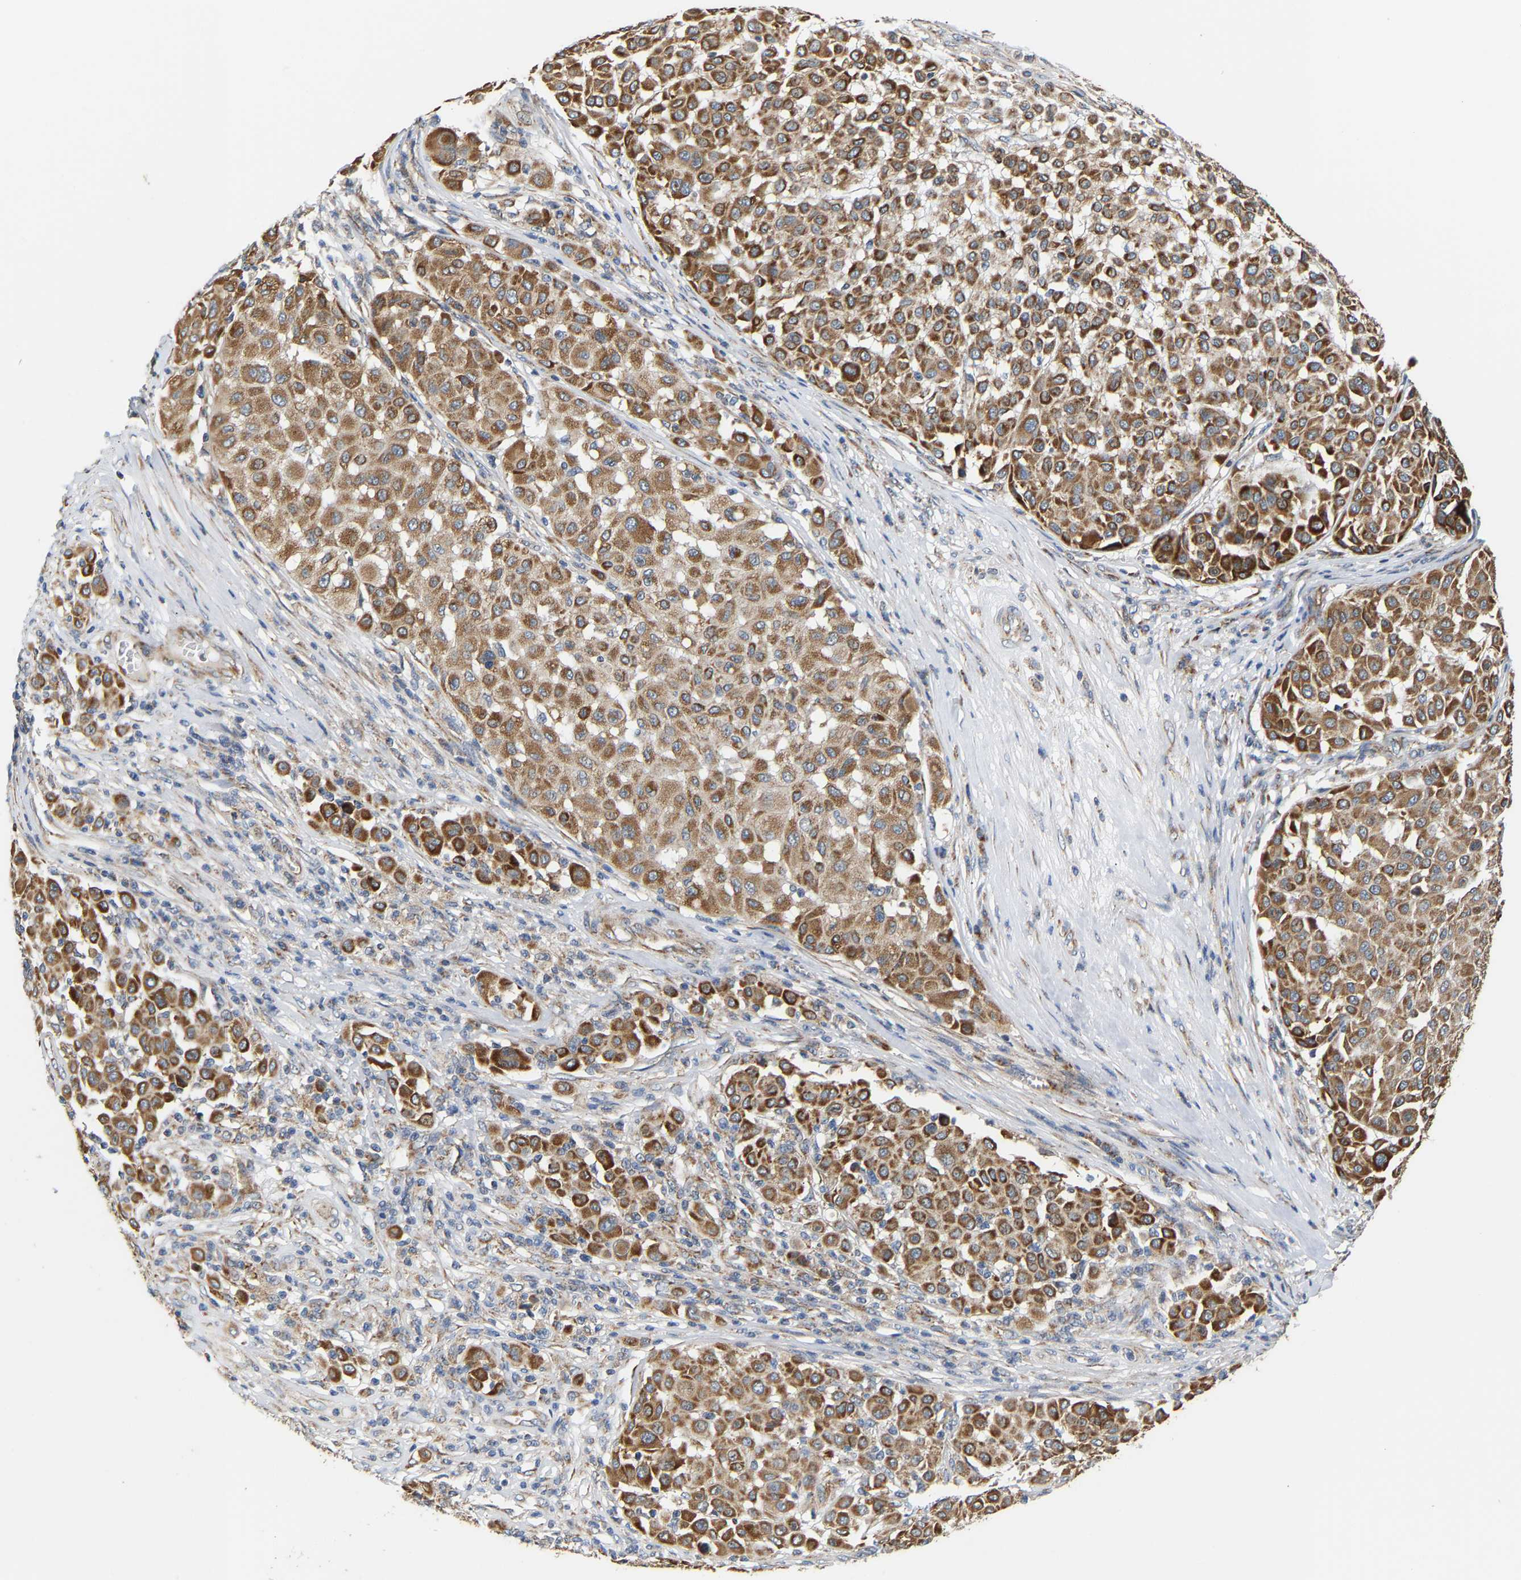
{"staining": {"intensity": "strong", "quantity": ">75%", "location": "cytoplasmic/membranous"}, "tissue": "melanoma", "cell_type": "Tumor cells", "image_type": "cancer", "snomed": [{"axis": "morphology", "description": "Malignant melanoma, Metastatic site"}, {"axis": "topography", "description": "Soft tissue"}], "caption": "IHC (DAB (3,3'-diaminobenzidine)) staining of malignant melanoma (metastatic site) reveals strong cytoplasmic/membranous protein expression in approximately >75% of tumor cells. The protein is stained brown, and the nuclei are stained in blue (DAB IHC with brightfield microscopy, high magnification).", "gene": "TMEM168", "patient": {"sex": "male", "age": 41}}